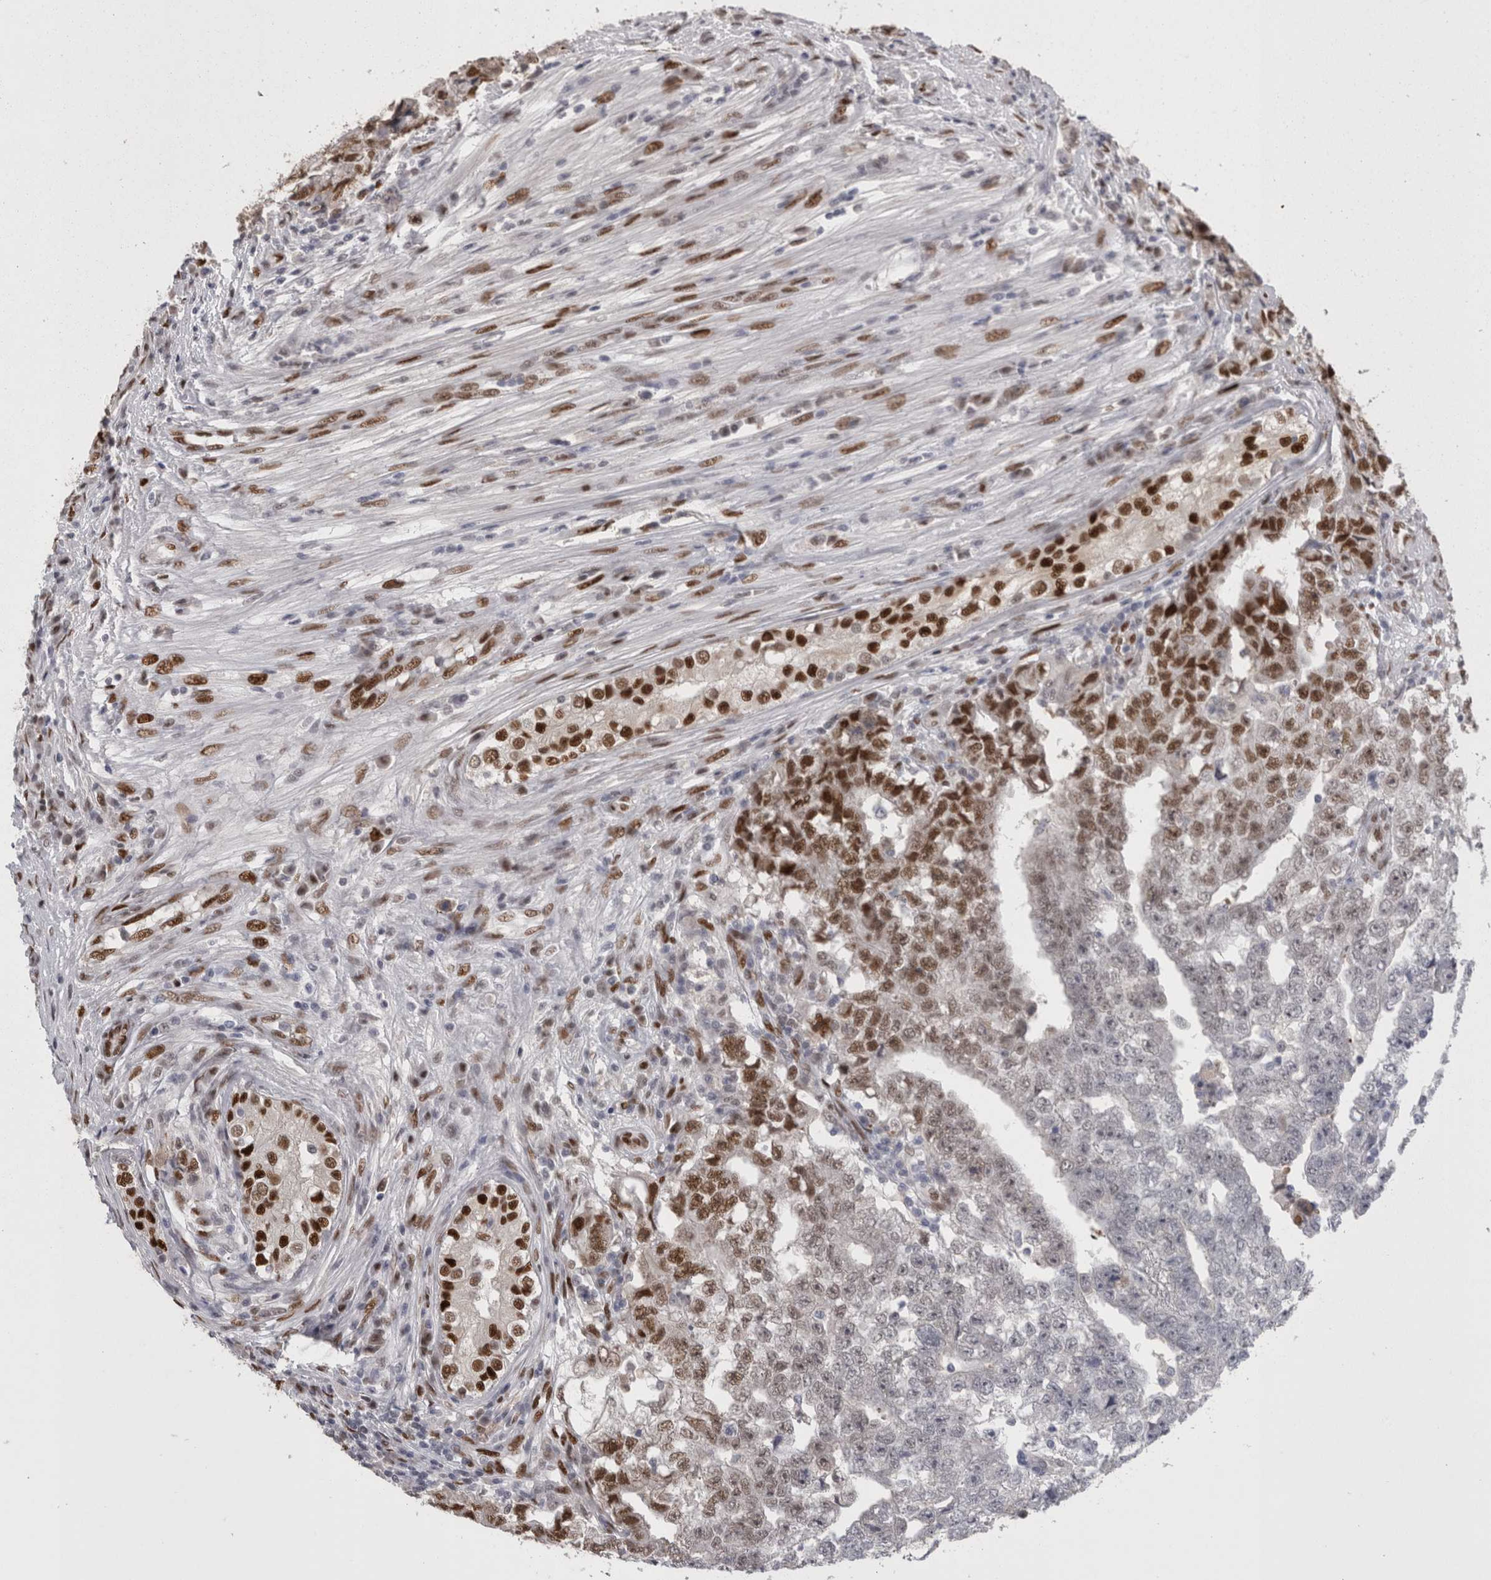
{"staining": {"intensity": "moderate", "quantity": "25%-75%", "location": "nuclear"}, "tissue": "testis cancer", "cell_type": "Tumor cells", "image_type": "cancer", "snomed": [{"axis": "morphology", "description": "Carcinoma, Embryonal, NOS"}, {"axis": "topography", "description": "Testis"}], "caption": "Protein staining shows moderate nuclear staining in approximately 25%-75% of tumor cells in embryonal carcinoma (testis).", "gene": "C1orf54", "patient": {"sex": "male", "age": 25}}